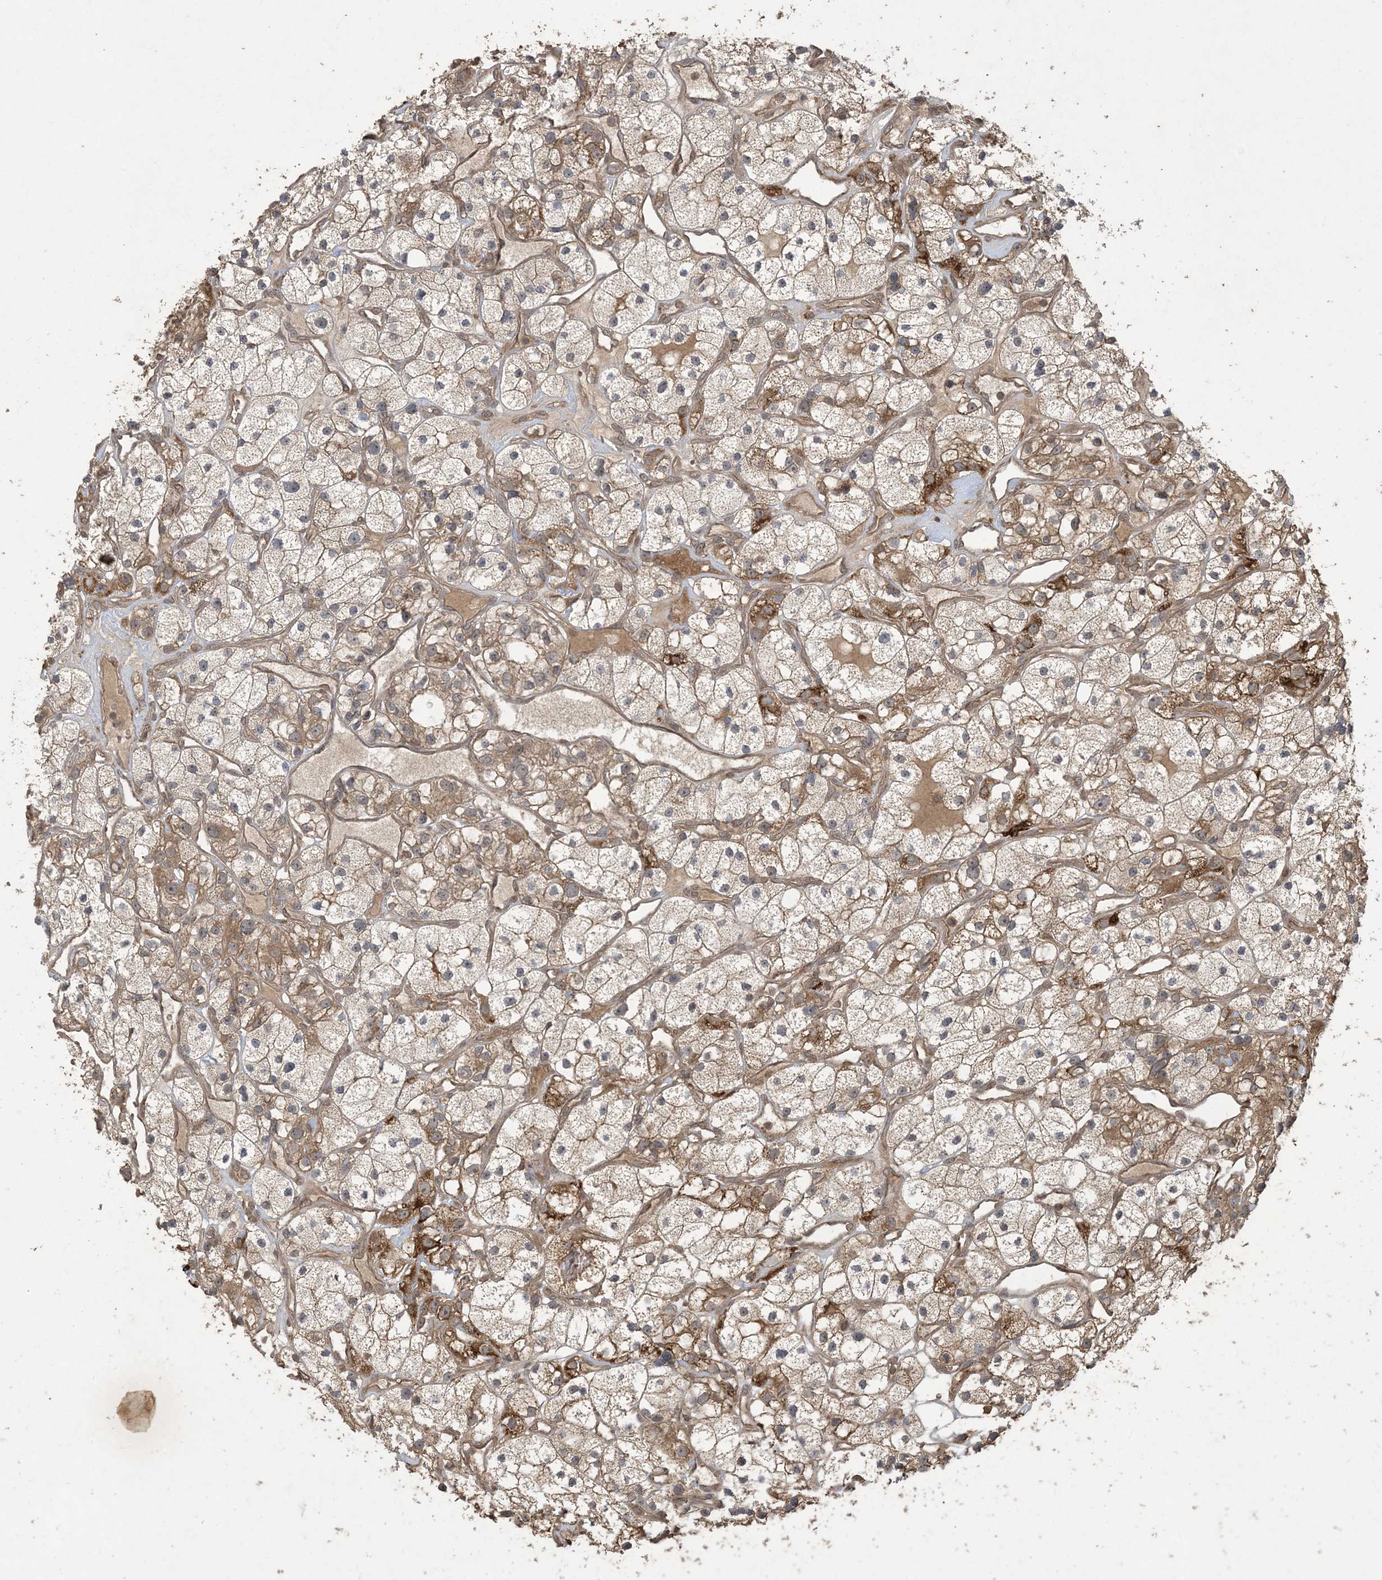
{"staining": {"intensity": "moderate", "quantity": "25%-75%", "location": "cytoplasmic/membranous"}, "tissue": "renal cancer", "cell_type": "Tumor cells", "image_type": "cancer", "snomed": [{"axis": "morphology", "description": "Adenocarcinoma, NOS"}, {"axis": "topography", "description": "Kidney"}], "caption": "IHC histopathology image of human renal cancer stained for a protein (brown), which demonstrates medium levels of moderate cytoplasmic/membranous positivity in about 25%-75% of tumor cells.", "gene": "EFCAB8", "patient": {"sex": "female", "age": 57}}